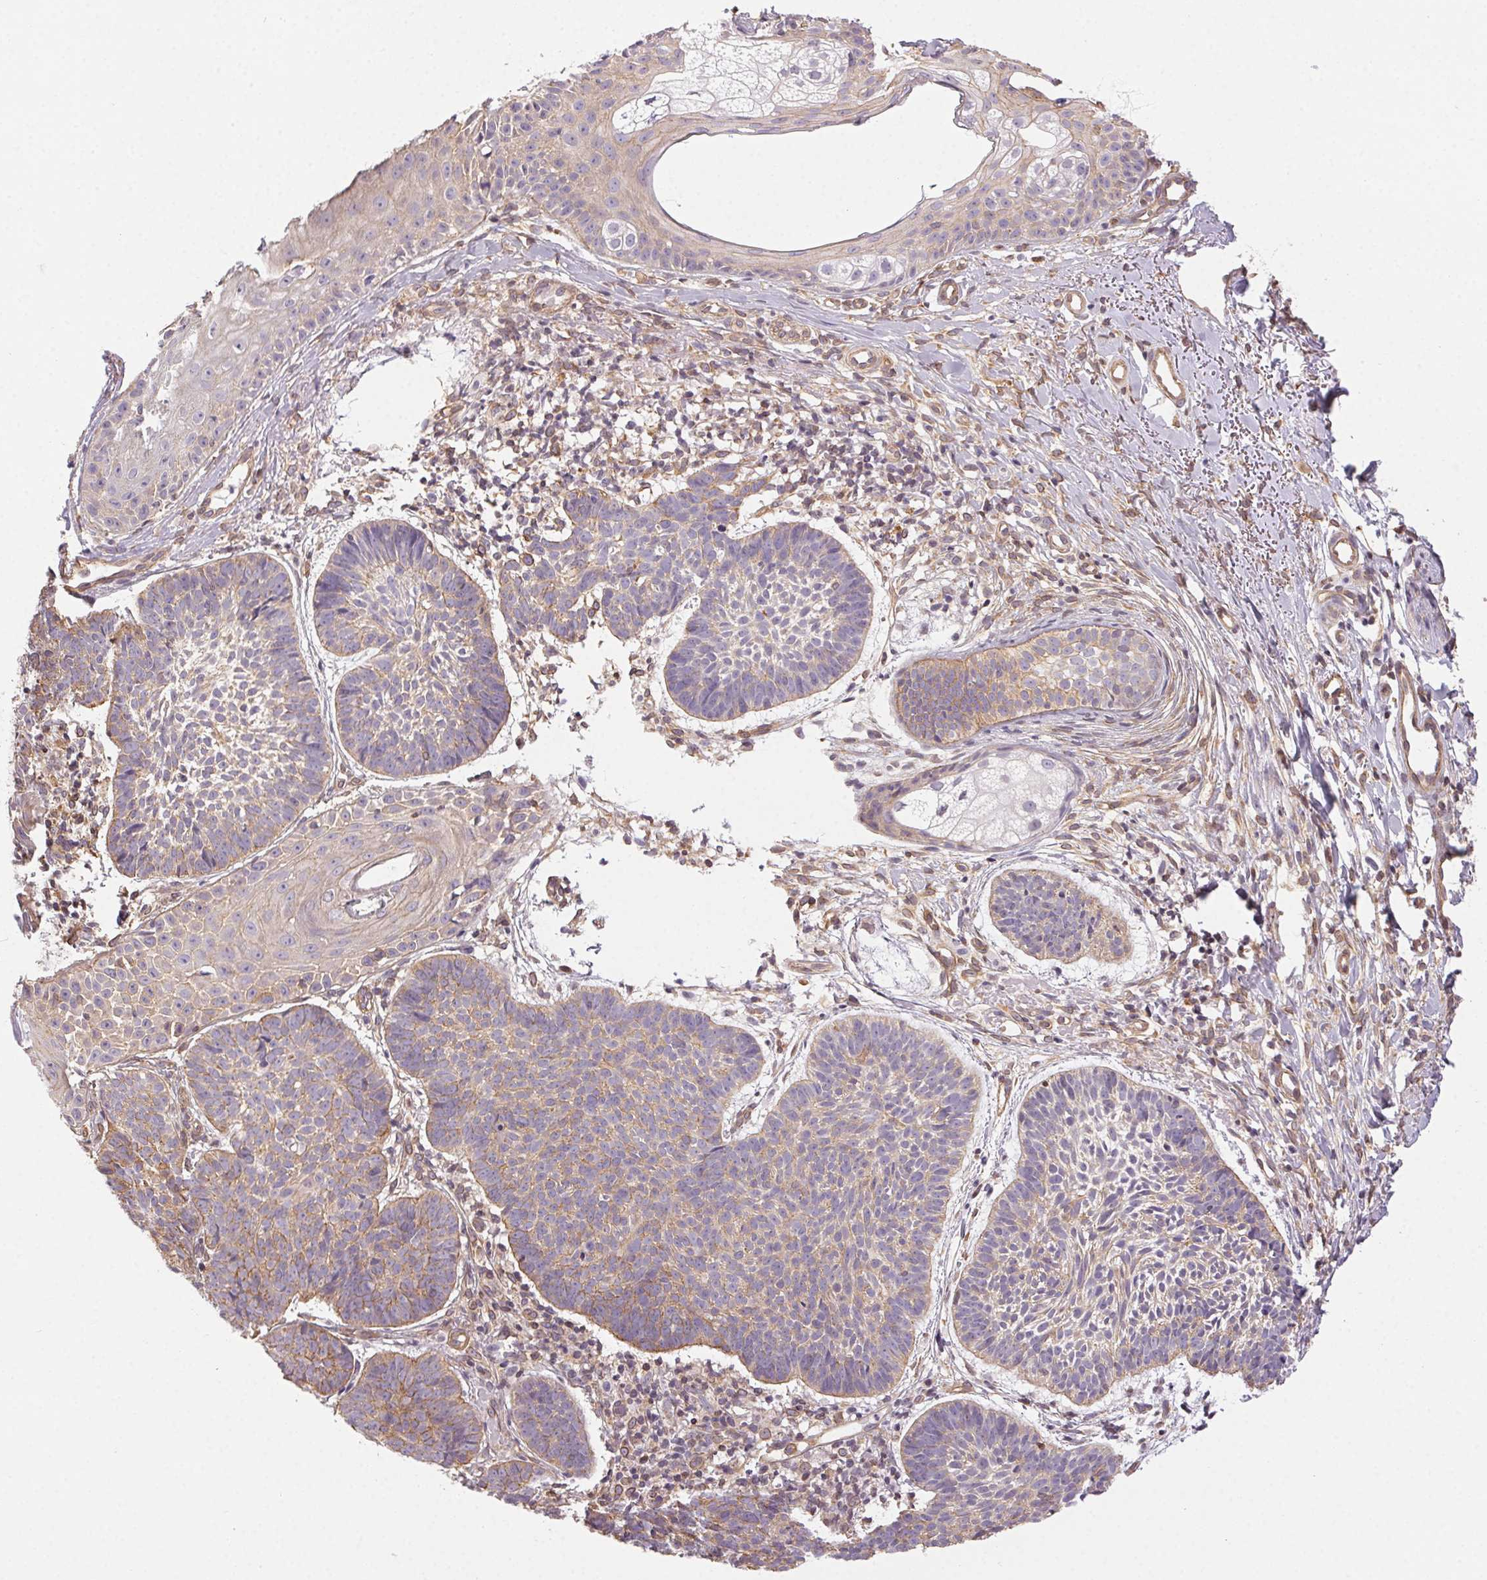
{"staining": {"intensity": "weak", "quantity": "<25%", "location": "cytoplasmic/membranous"}, "tissue": "skin cancer", "cell_type": "Tumor cells", "image_type": "cancer", "snomed": [{"axis": "morphology", "description": "Basal cell carcinoma"}, {"axis": "topography", "description": "Skin"}], "caption": "Micrograph shows no significant protein staining in tumor cells of skin basal cell carcinoma.", "gene": "PLA2G4F", "patient": {"sex": "male", "age": 72}}